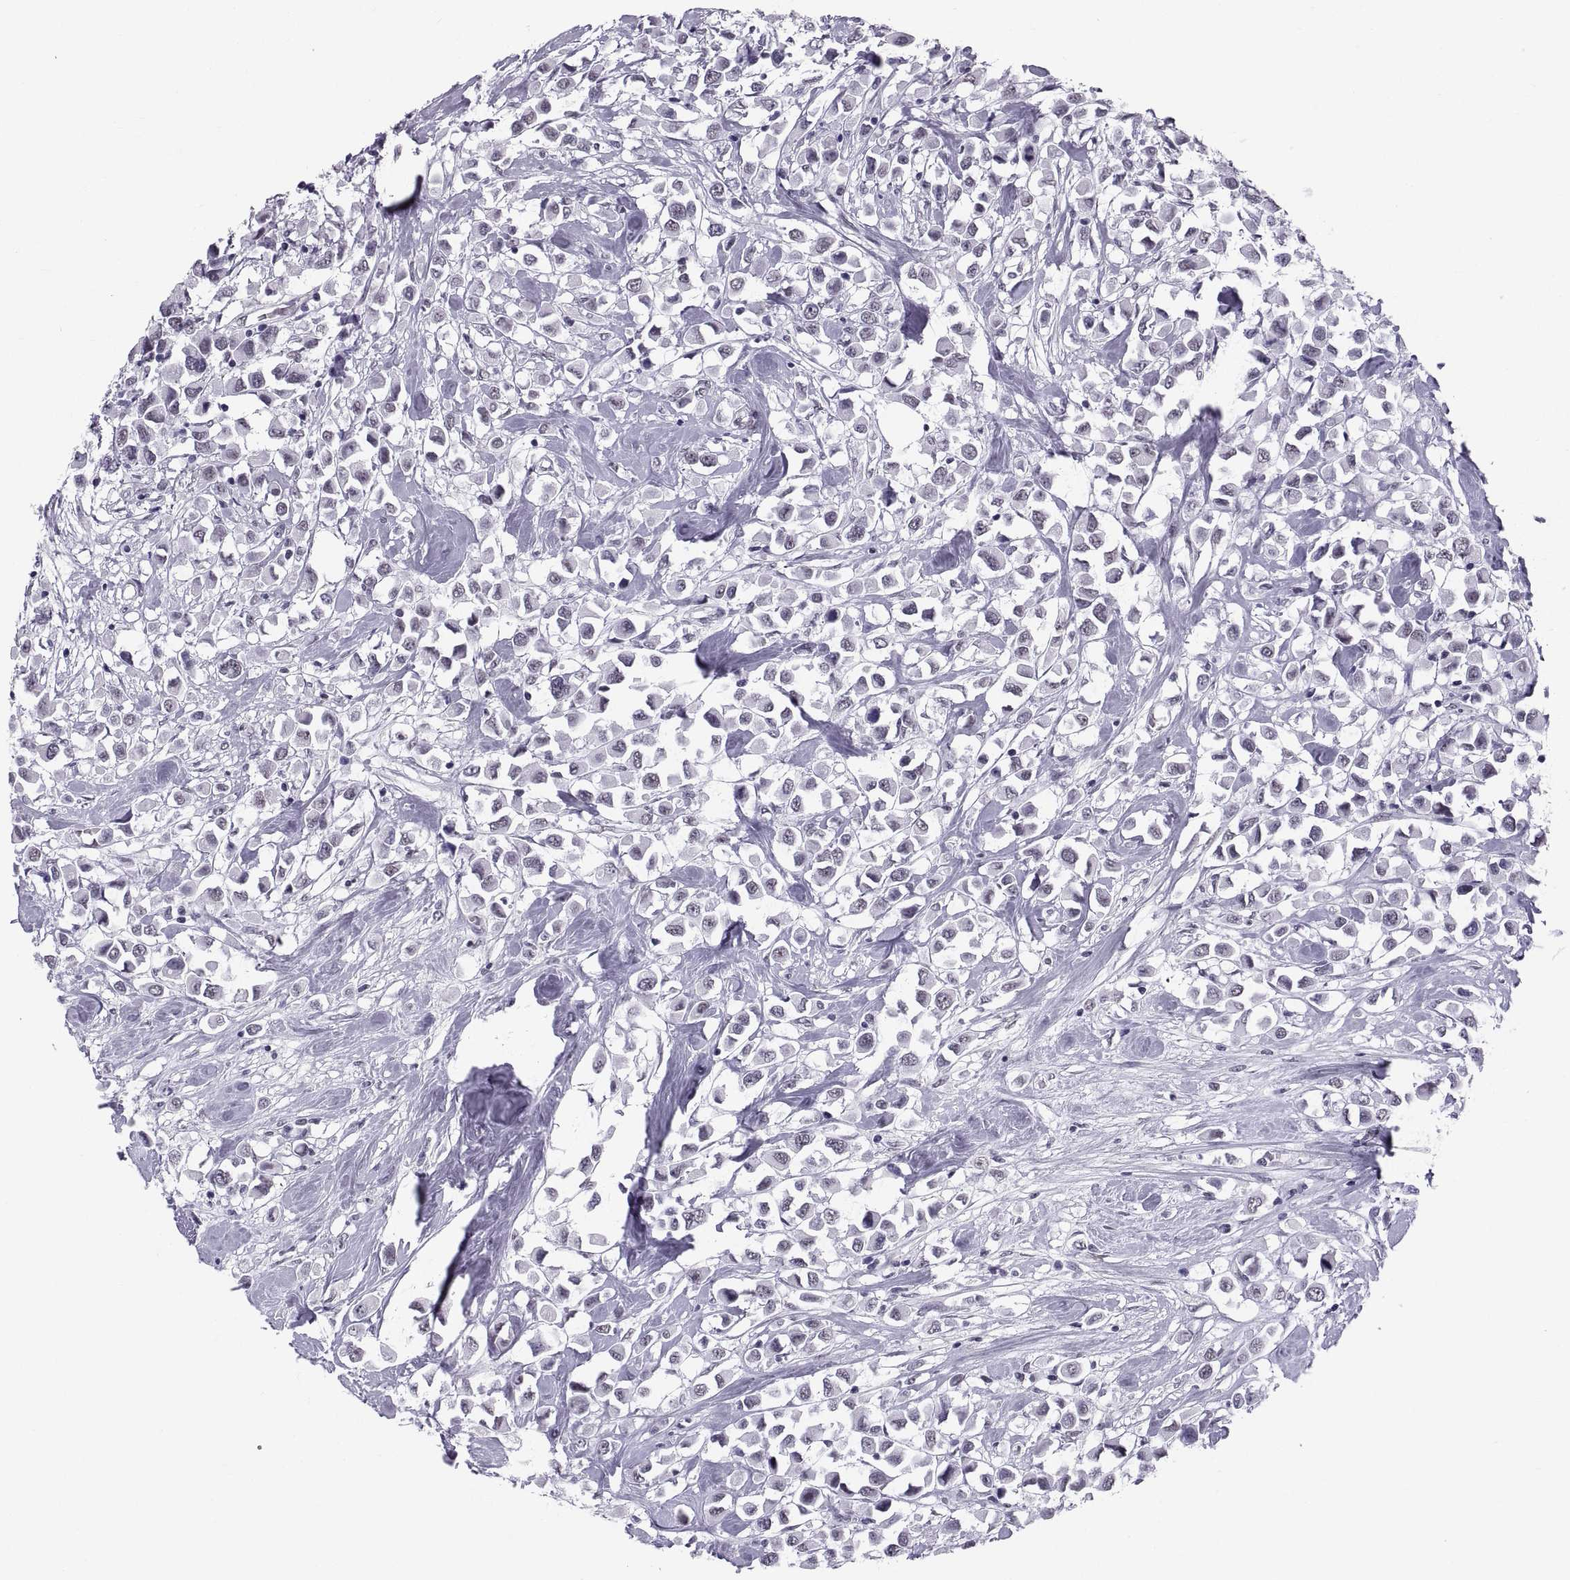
{"staining": {"intensity": "negative", "quantity": "none", "location": "none"}, "tissue": "breast cancer", "cell_type": "Tumor cells", "image_type": "cancer", "snomed": [{"axis": "morphology", "description": "Duct carcinoma"}, {"axis": "topography", "description": "Breast"}], "caption": "A histopathology image of breast cancer (invasive ductal carcinoma) stained for a protein exhibits no brown staining in tumor cells. (DAB (3,3'-diaminobenzidine) immunohistochemistry with hematoxylin counter stain).", "gene": "NEUROD6", "patient": {"sex": "female", "age": 61}}